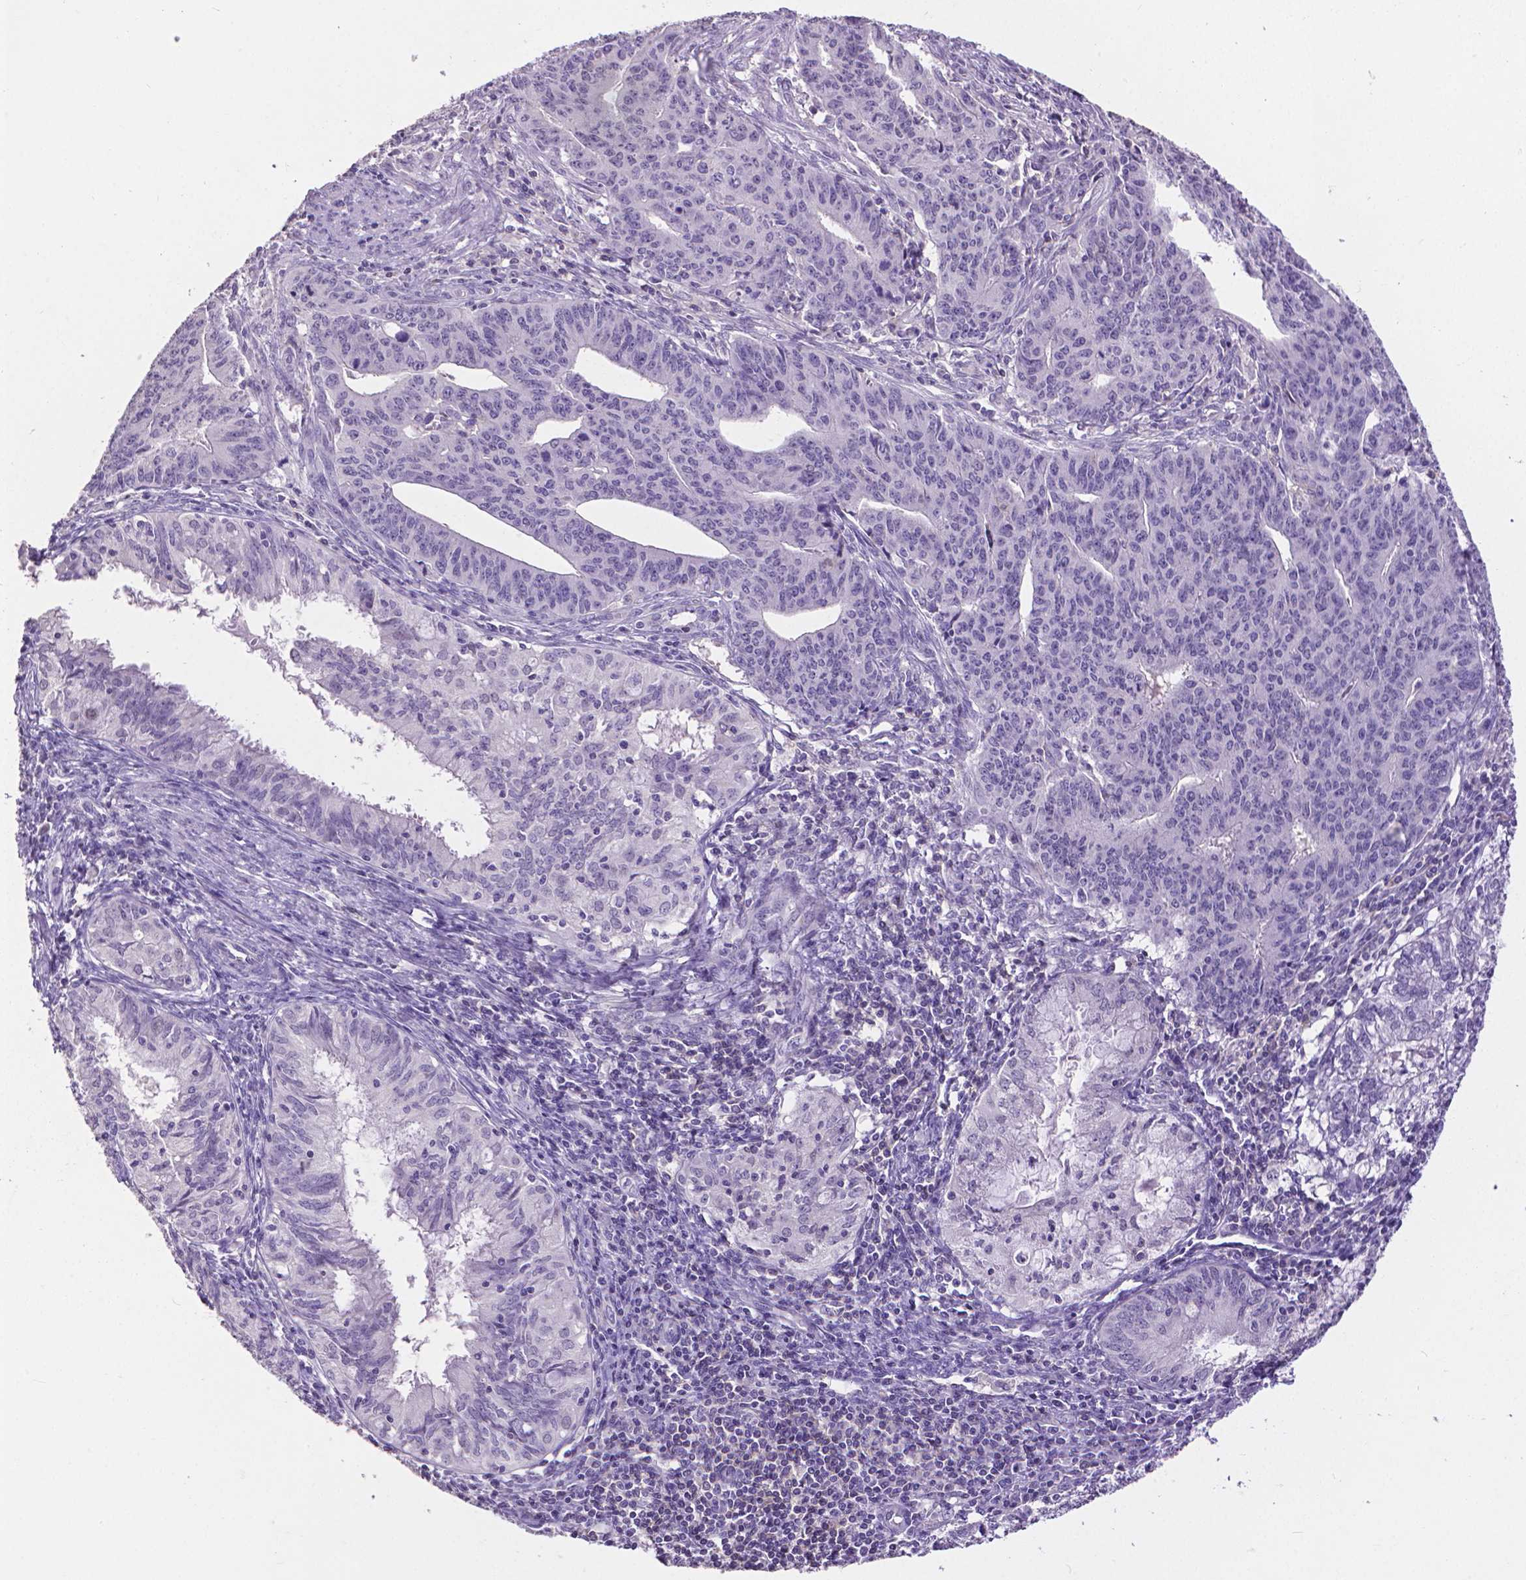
{"staining": {"intensity": "negative", "quantity": "none", "location": "none"}, "tissue": "endometrial cancer", "cell_type": "Tumor cells", "image_type": "cancer", "snomed": [{"axis": "morphology", "description": "Adenocarcinoma, NOS"}, {"axis": "topography", "description": "Endometrium"}], "caption": "Tumor cells show no significant staining in endometrial cancer.", "gene": "CD4", "patient": {"sex": "female", "age": 59}}